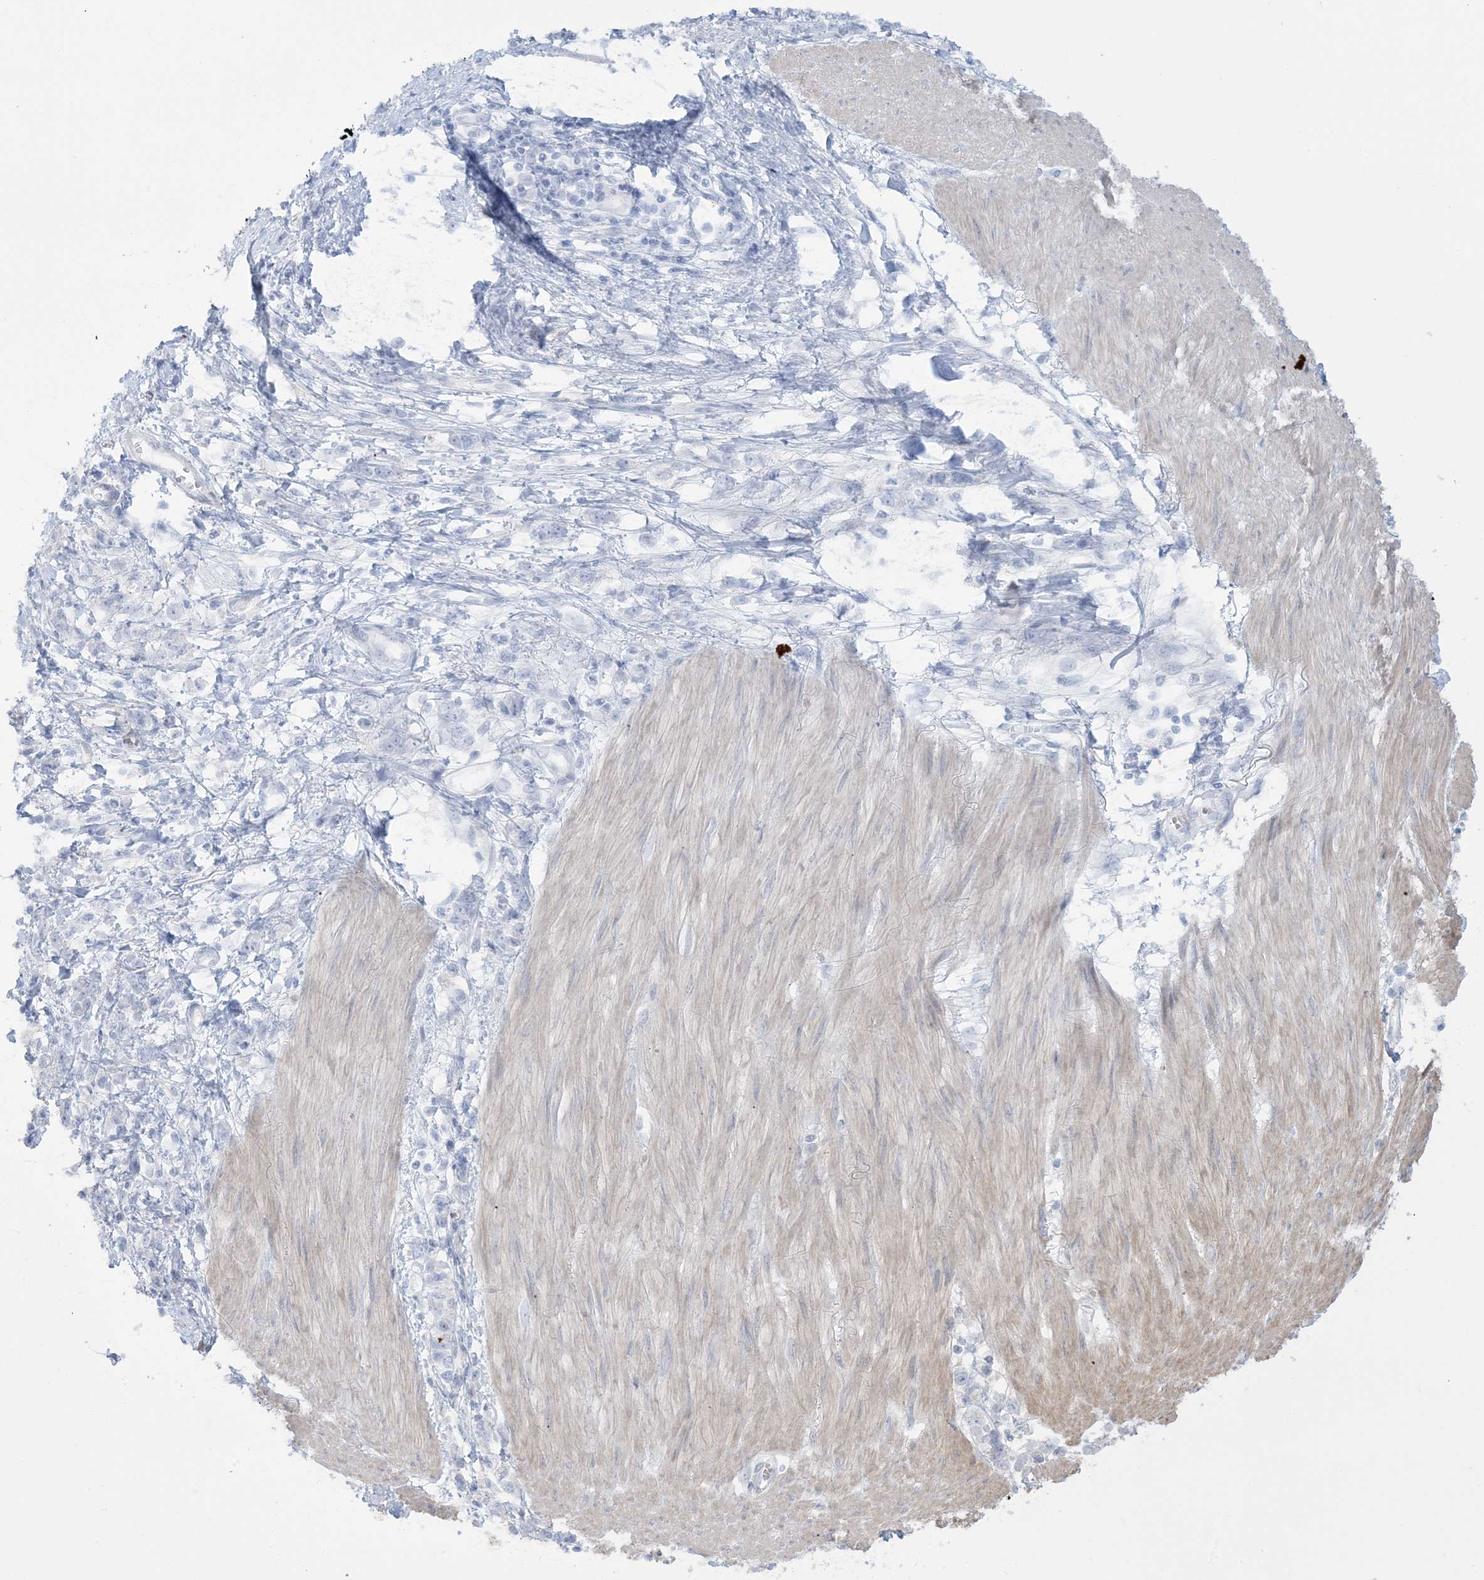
{"staining": {"intensity": "negative", "quantity": "none", "location": "none"}, "tissue": "stomach cancer", "cell_type": "Tumor cells", "image_type": "cancer", "snomed": [{"axis": "morphology", "description": "Adenocarcinoma, NOS"}, {"axis": "topography", "description": "Stomach"}], "caption": "Tumor cells show no significant protein staining in stomach cancer.", "gene": "AGXT", "patient": {"sex": "female", "age": 76}}